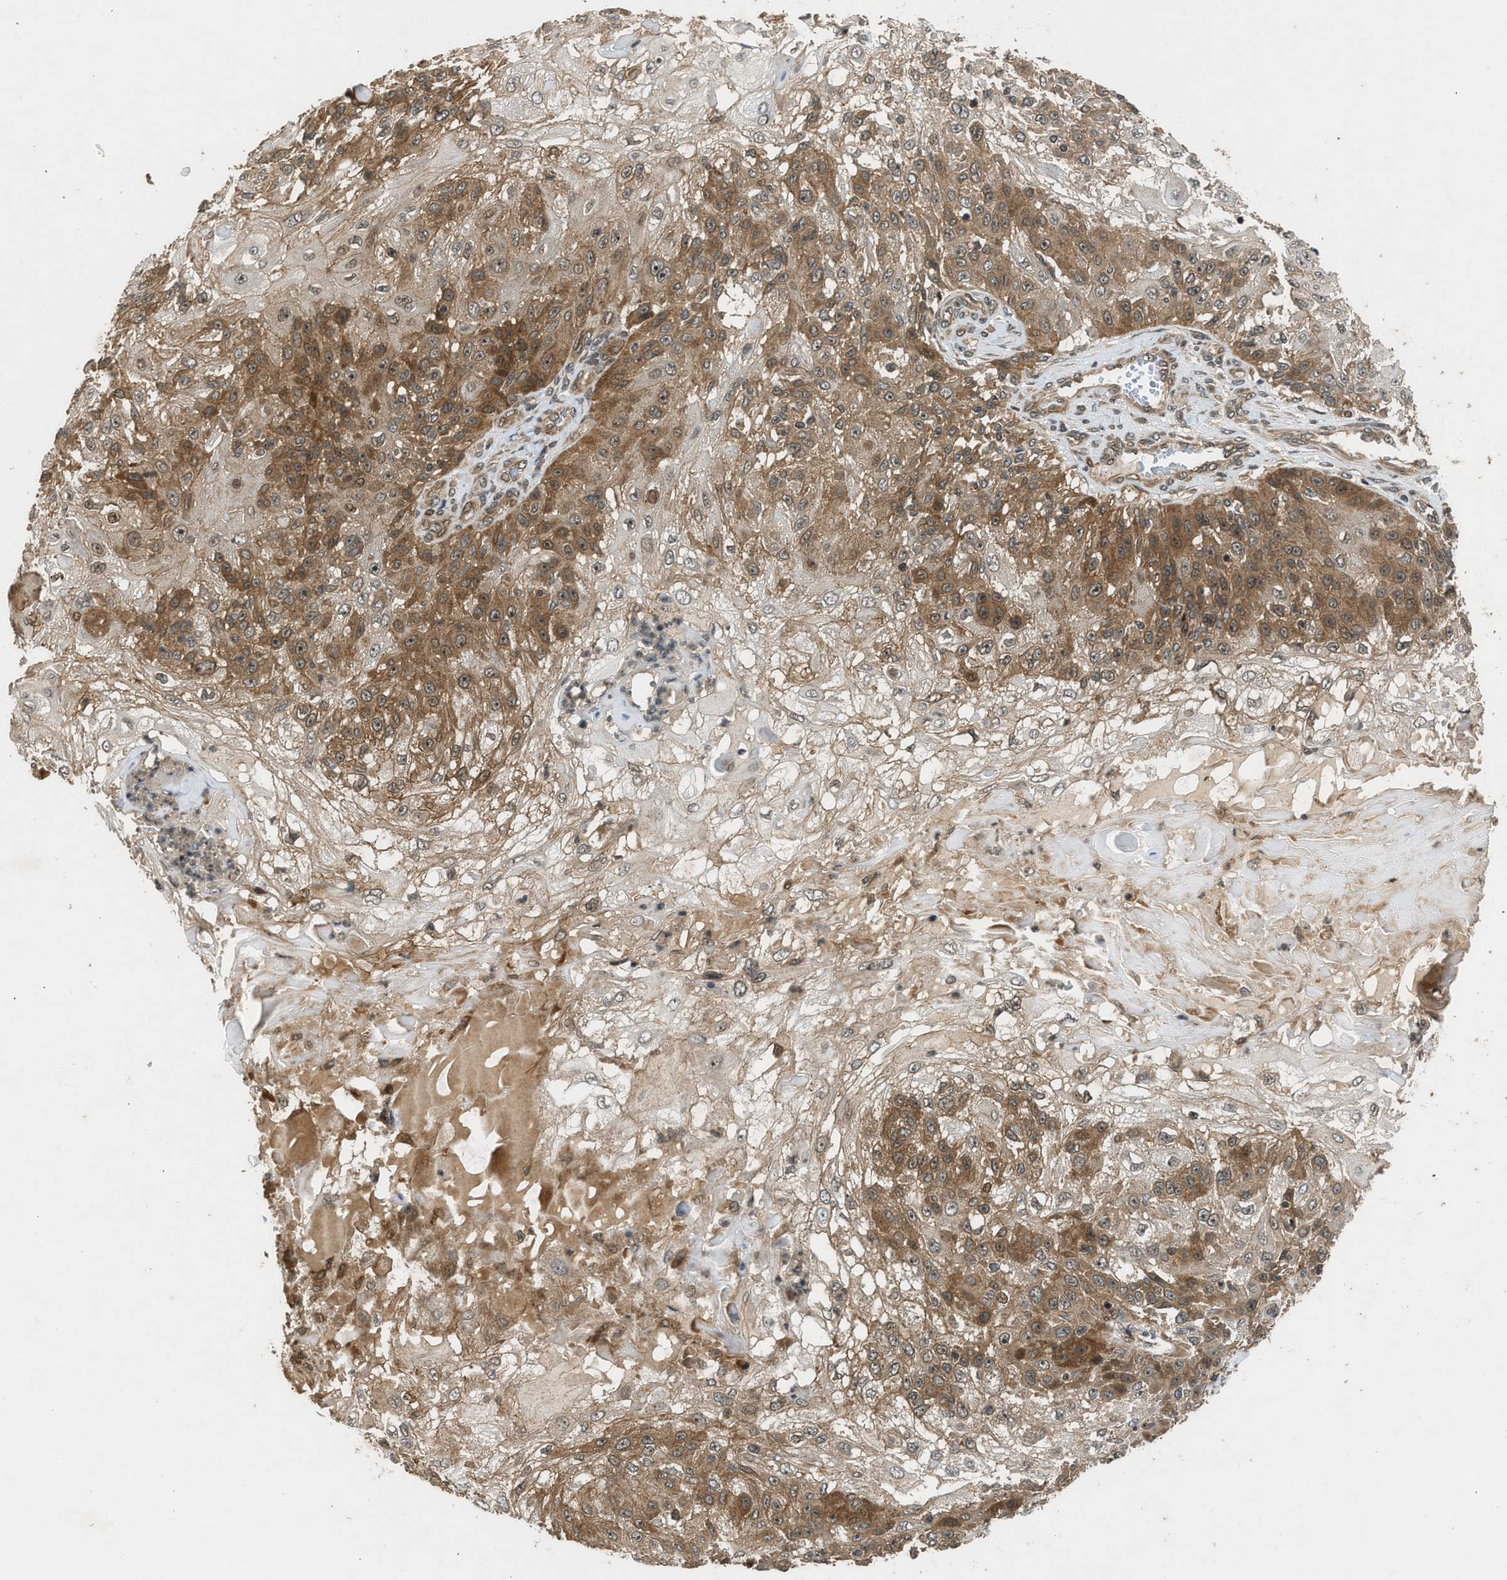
{"staining": {"intensity": "moderate", "quantity": ">75%", "location": "cytoplasmic/membranous"}, "tissue": "skin cancer", "cell_type": "Tumor cells", "image_type": "cancer", "snomed": [{"axis": "morphology", "description": "Normal tissue, NOS"}, {"axis": "morphology", "description": "Squamous cell carcinoma, NOS"}, {"axis": "topography", "description": "Skin"}], "caption": "A high-resolution histopathology image shows immunohistochemistry (IHC) staining of skin squamous cell carcinoma, which displays moderate cytoplasmic/membranous expression in approximately >75% of tumor cells.", "gene": "TXNL1", "patient": {"sex": "female", "age": 83}}